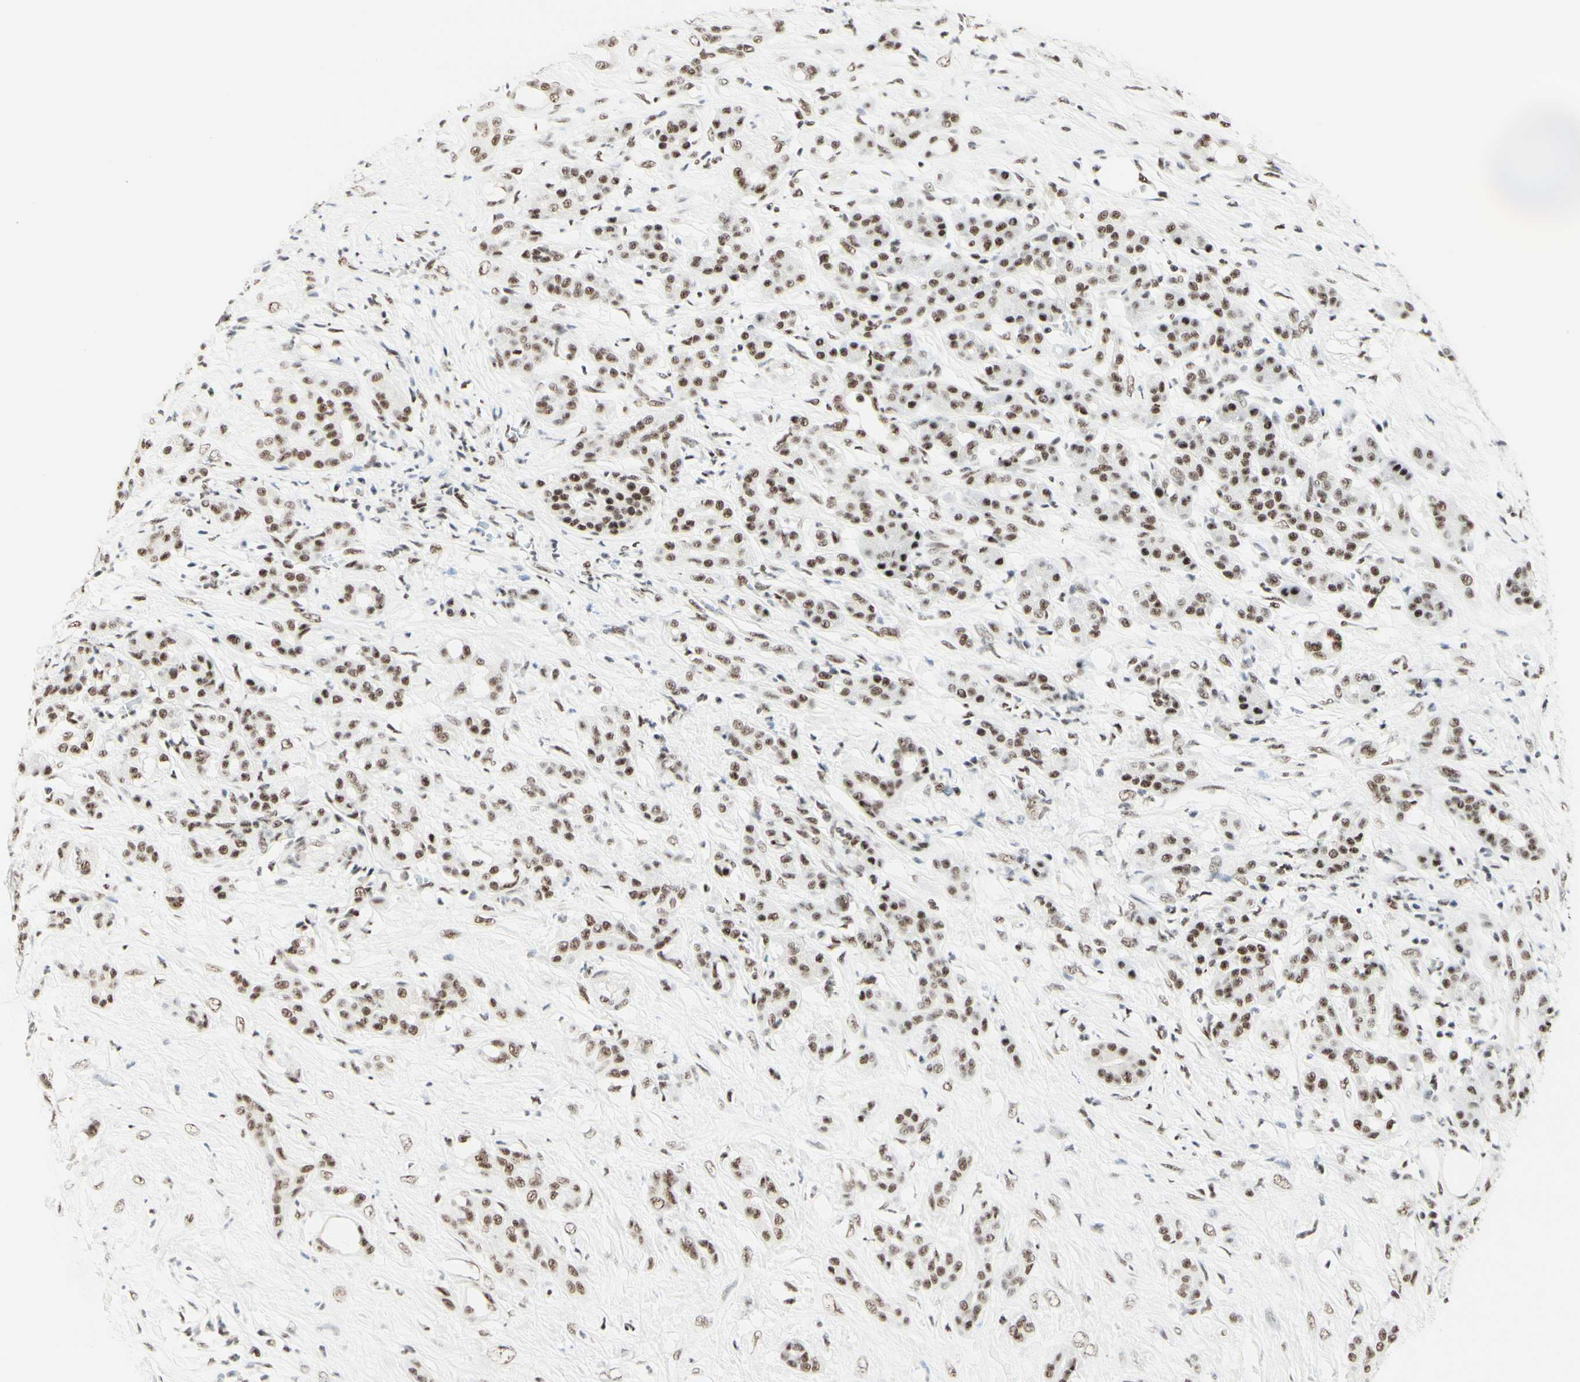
{"staining": {"intensity": "moderate", "quantity": ">75%", "location": "nuclear"}, "tissue": "pancreatic cancer", "cell_type": "Tumor cells", "image_type": "cancer", "snomed": [{"axis": "morphology", "description": "Adenocarcinoma, NOS"}, {"axis": "topography", "description": "Pancreas"}], "caption": "Brown immunohistochemical staining in human adenocarcinoma (pancreatic) demonstrates moderate nuclear expression in approximately >75% of tumor cells.", "gene": "WTAP", "patient": {"sex": "male", "age": 41}}